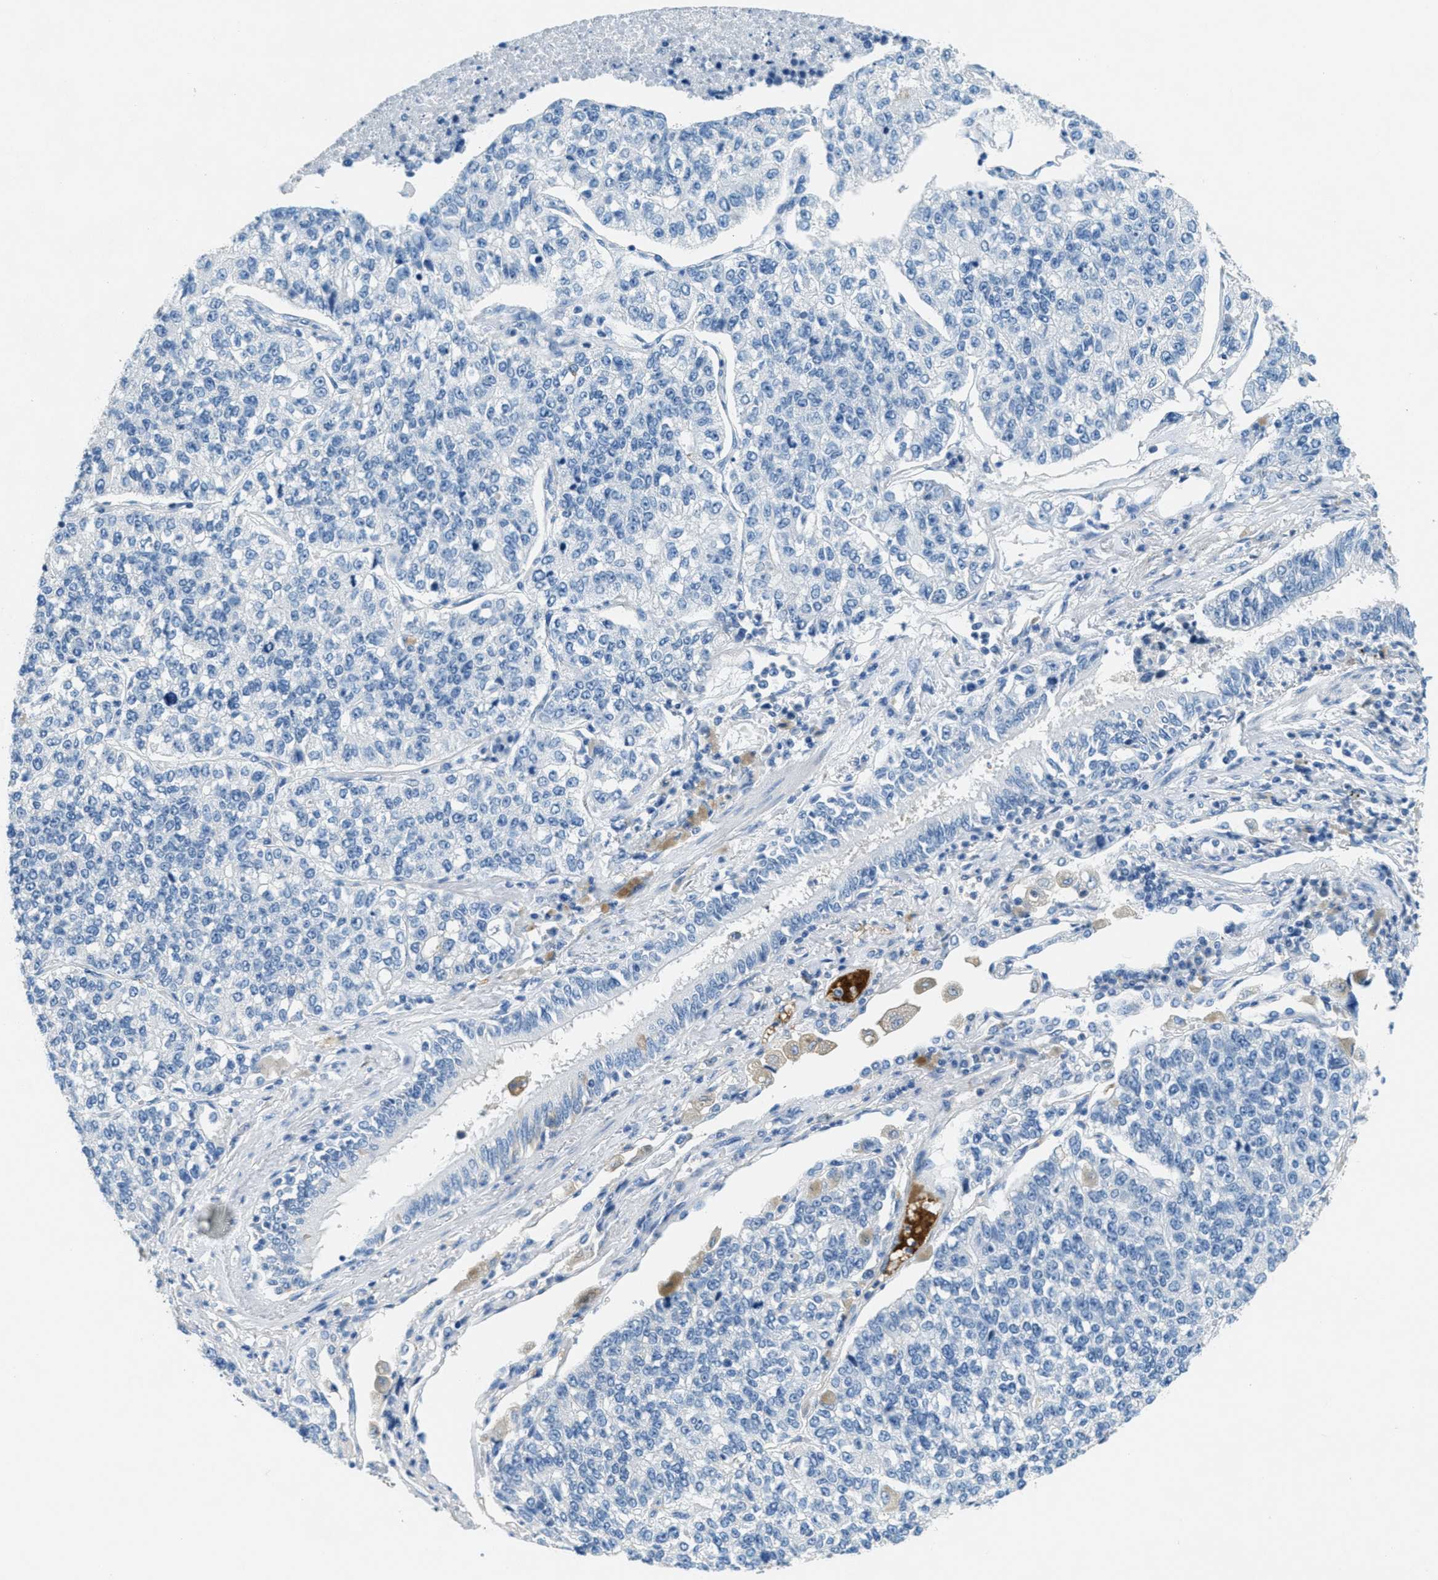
{"staining": {"intensity": "negative", "quantity": "none", "location": "none"}, "tissue": "lung cancer", "cell_type": "Tumor cells", "image_type": "cancer", "snomed": [{"axis": "morphology", "description": "Adenocarcinoma, NOS"}, {"axis": "topography", "description": "Lung"}], "caption": "The photomicrograph reveals no significant positivity in tumor cells of adenocarcinoma (lung).", "gene": "A2M", "patient": {"sex": "male", "age": 49}}